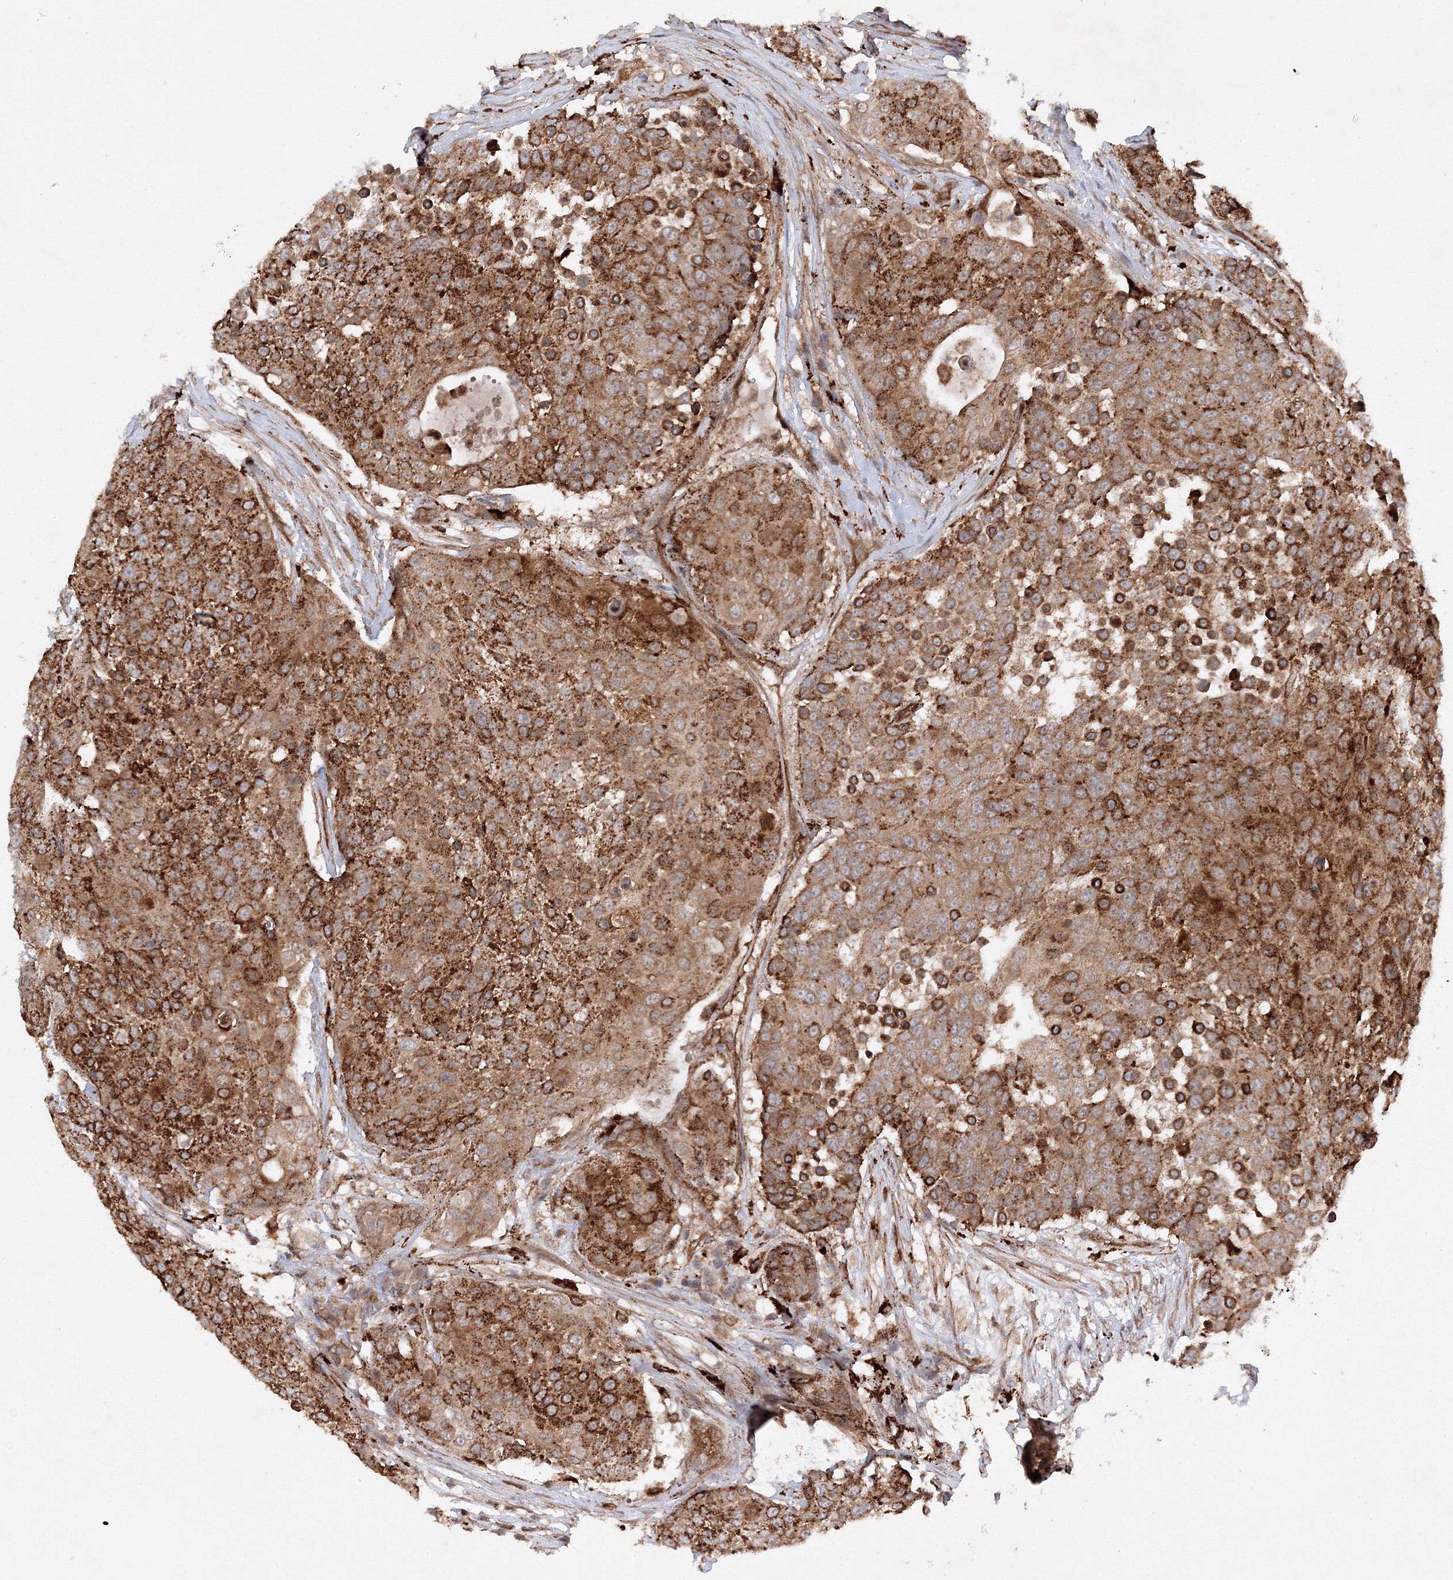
{"staining": {"intensity": "strong", "quantity": ">75%", "location": "cytoplasmic/membranous"}, "tissue": "urothelial cancer", "cell_type": "Tumor cells", "image_type": "cancer", "snomed": [{"axis": "morphology", "description": "Urothelial carcinoma, High grade"}, {"axis": "topography", "description": "Urinary bladder"}], "caption": "Strong cytoplasmic/membranous protein positivity is identified in about >75% of tumor cells in urothelial cancer.", "gene": "DCTD", "patient": {"sex": "female", "age": 63}}